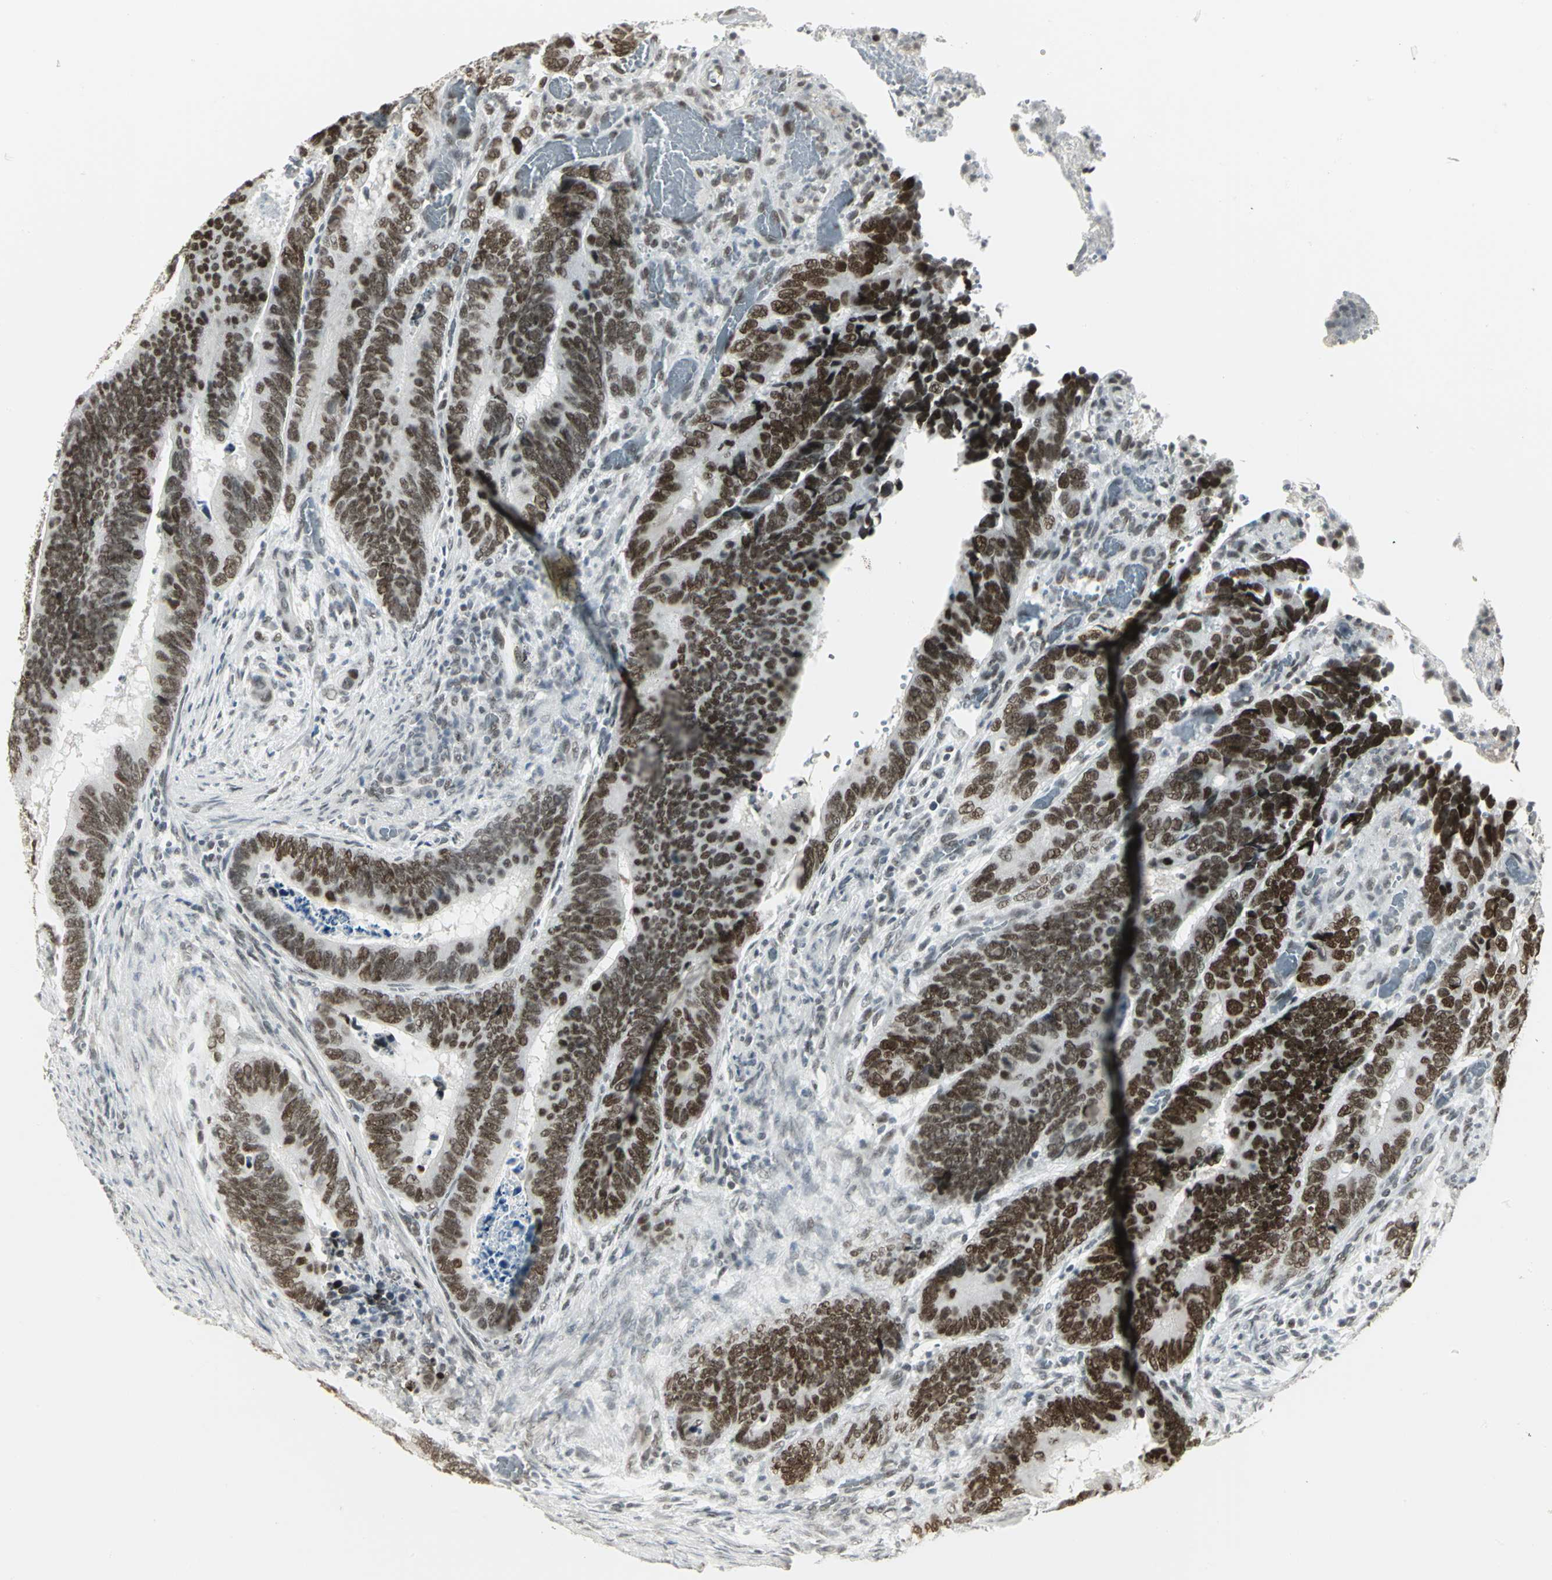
{"staining": {"intensity": "strong", "quantity": ">75%", "location": "nuclear"}, "tissue": "colorectal cancer", "cell_type": "Tumor cells", "image_type": "cancer", "snomed": [{"axis": "morphology", "description": "Adenocarcinoma, NOS"}, {"axis": "topography", "description": "Colon"}], "caption": "Tumor cells demonstrate high levels of strong nuclear staining in about >75% of cells in colorectal adenocarcinoma. (IHC, brightfield microscopy, high magnification).", "gene": "CBX3", "patient": {"sex": "male", "age": 72}}